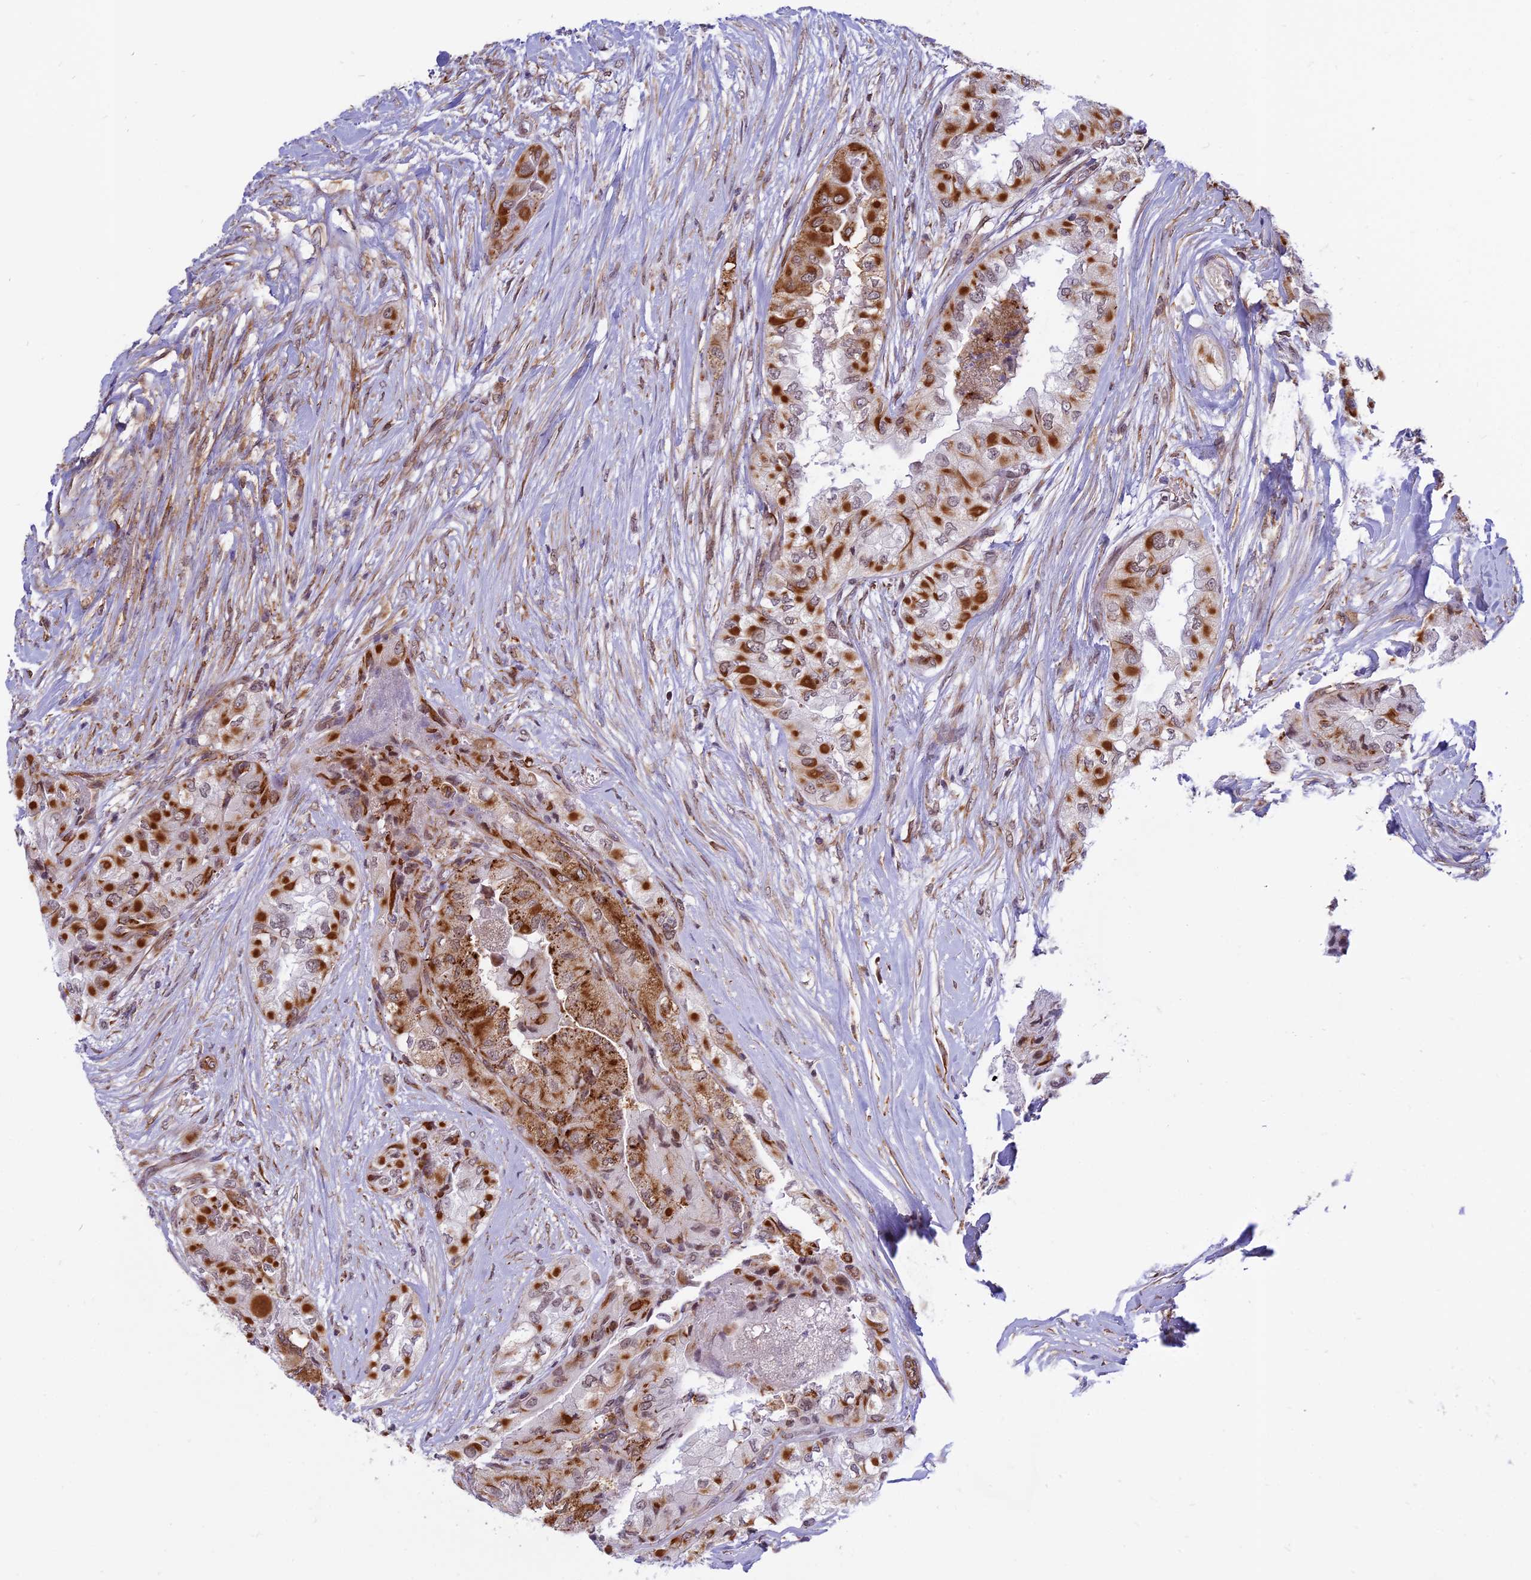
{"staining": {"intensity": "strong", "quantity": ">75%", "location": "cytoplasmic/membranous,nuclear"}, "tissue": "thyroid cancer", "cell_type": "Tumor cells", "image_type": "cancer", "snomed": [{"axis": "morphology", "description": "Papillary adenocarcinoma, NOS"}, {"axis": "topography", "description": "Thyroid gland"}], "caption": "A high amount of strong cytoplasmic/membranous and nuclear expression is appreciated in about >75% of tumor cells in thyroid cancer tissue.", "gene": "SAPCD2", "patient": {"sex": "female", "age": 59}}